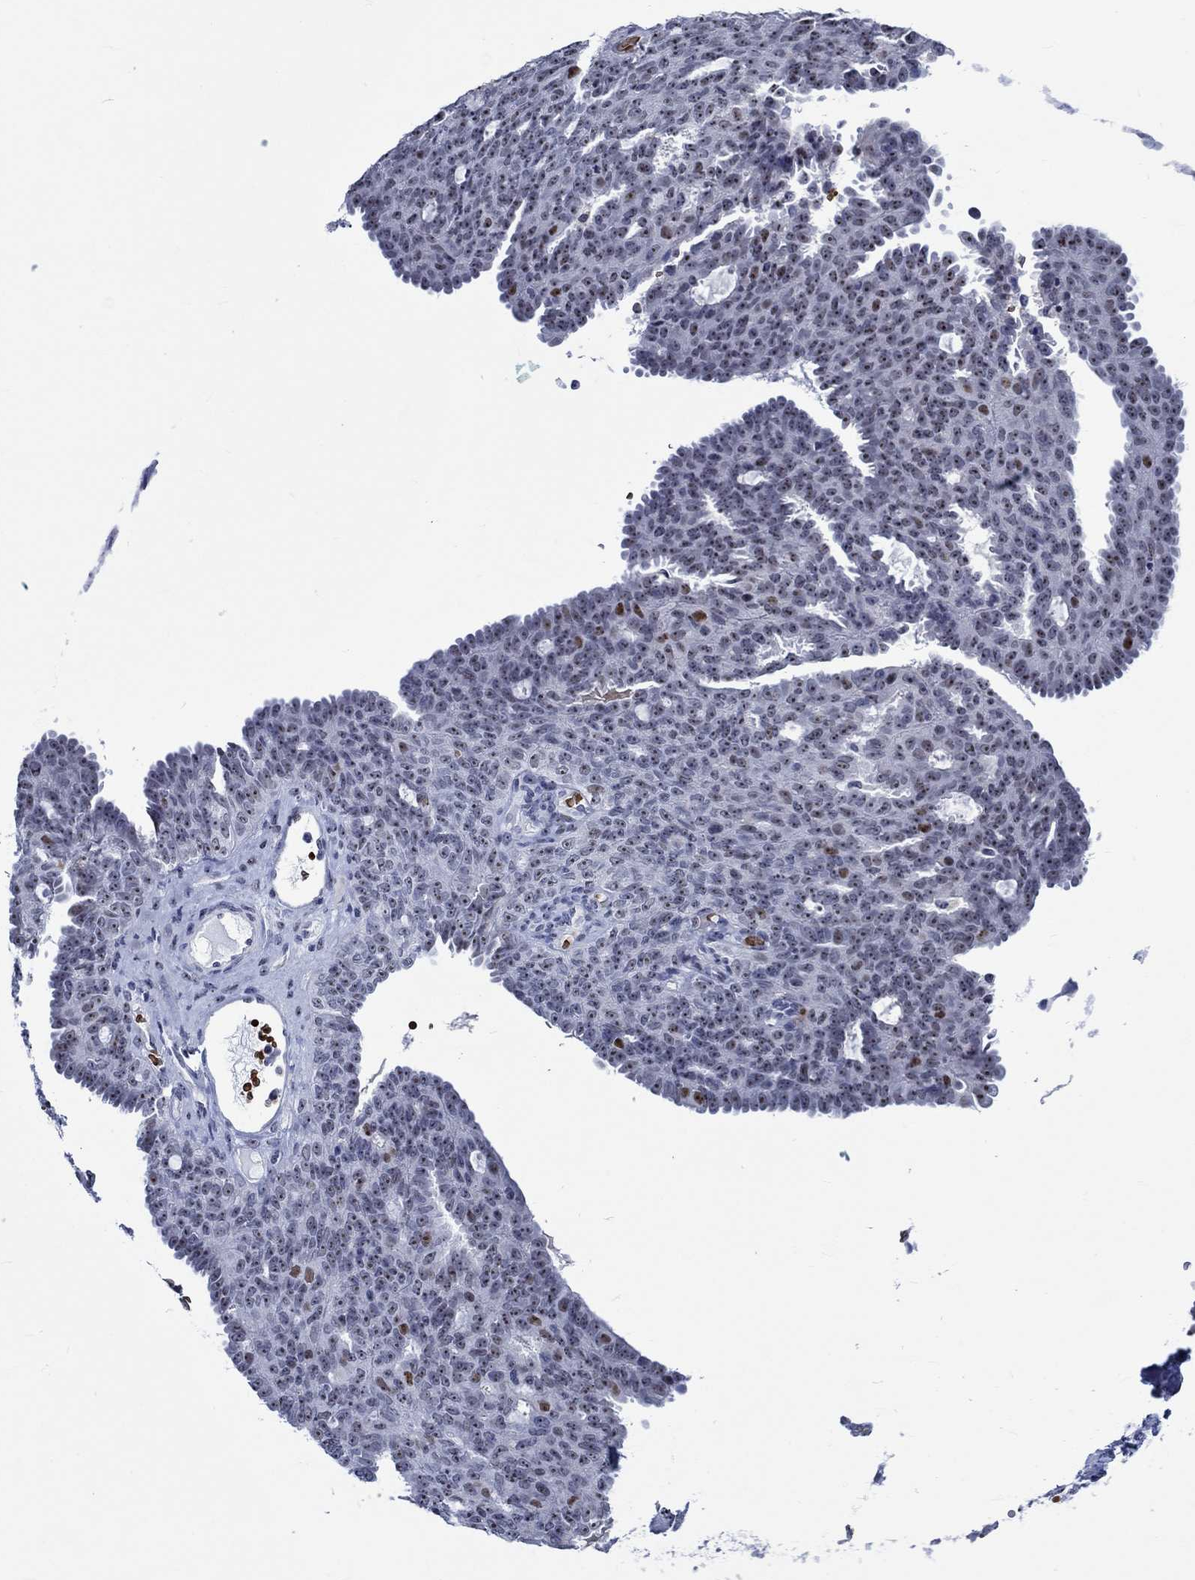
{"staining": {"intensity": "strong", "quantity": "25%-75%", "location": "nuclear"}, "tissue": "ovarian cancer", "cell_type": "Tumor cells", "image_type": "cancer", "snomed": [{"axis": "morphology", "description": "Cystadenocarcinoma, serous, NOS"}, {"axis": "topography", "description": "Ovary"}], "caption": "Immunohistochemistry photomicrograph of neoplastic tissue: human ovarian cancer (serous cystadenocarcinoma) stained using immunohistochemistry (IHC) reveals high levels of strong protein expression localized specifically in the nuclear of tumor cells, appearing as a nuclear brown color.", "gene": "ZNF446", "patient": {"sex": "female", "age": 71}}